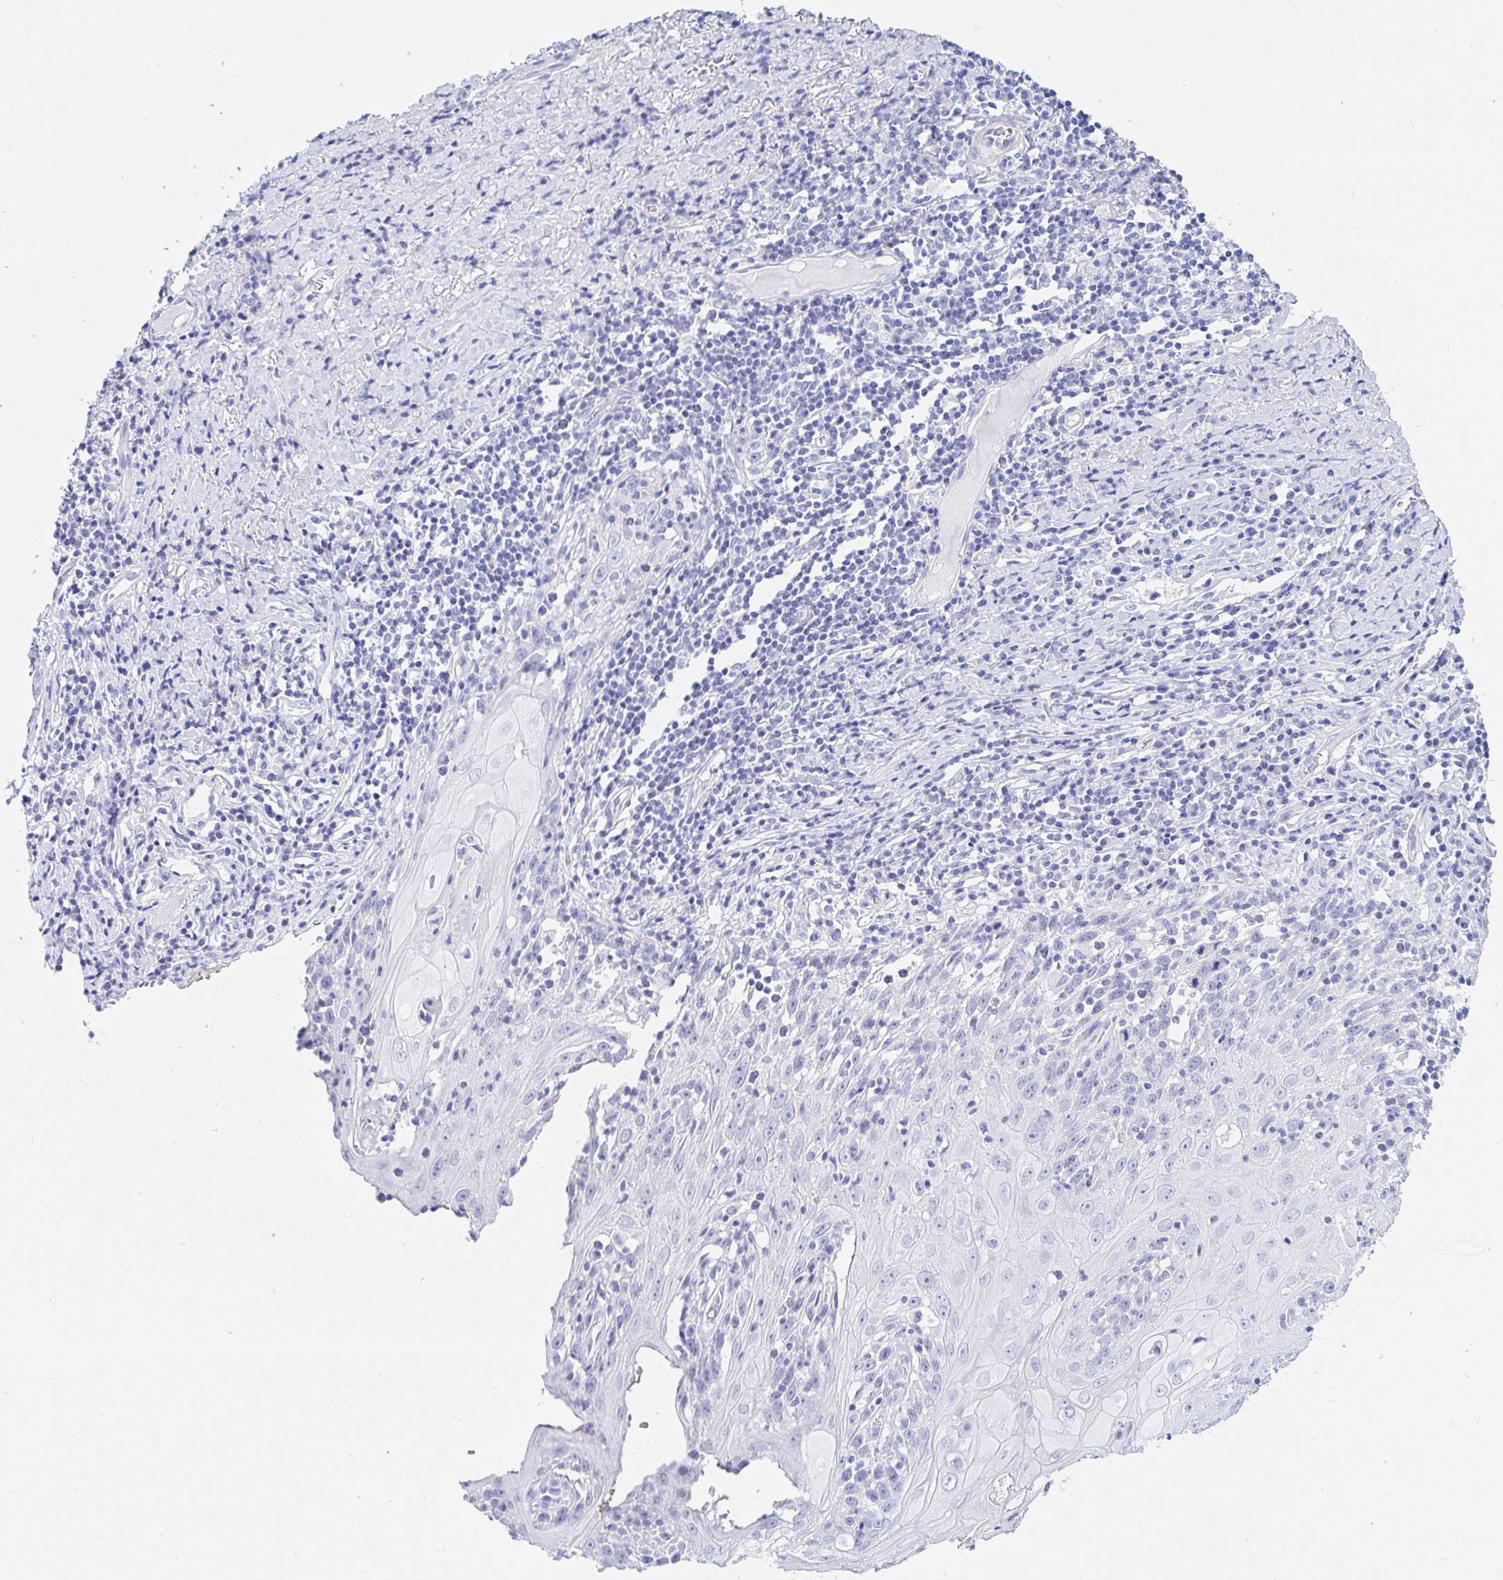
{"staining": {"intensity": "negative", "quantity": "none", "location": "none"}, "tissue": "skin cancer", "cell_type": "Tumor cells", "image_type": "cancer", "snomed": [{"axis": "morphology", "description": "Squamous cell carcinoma, NOS"}, {"axis": "topography", "description": "Skin"}, {"axis": "topography", "description": "Vulva"}], "caption": "This image is of squamous cell carcinoma (skin) stained with immunohistochemistry to label a protein in brown with the nuclei are counter-stained blue. There is no positivity in tumor cells.", "gene": "PPP1R1B", "patient": {"sex": "female", "age": 76}}